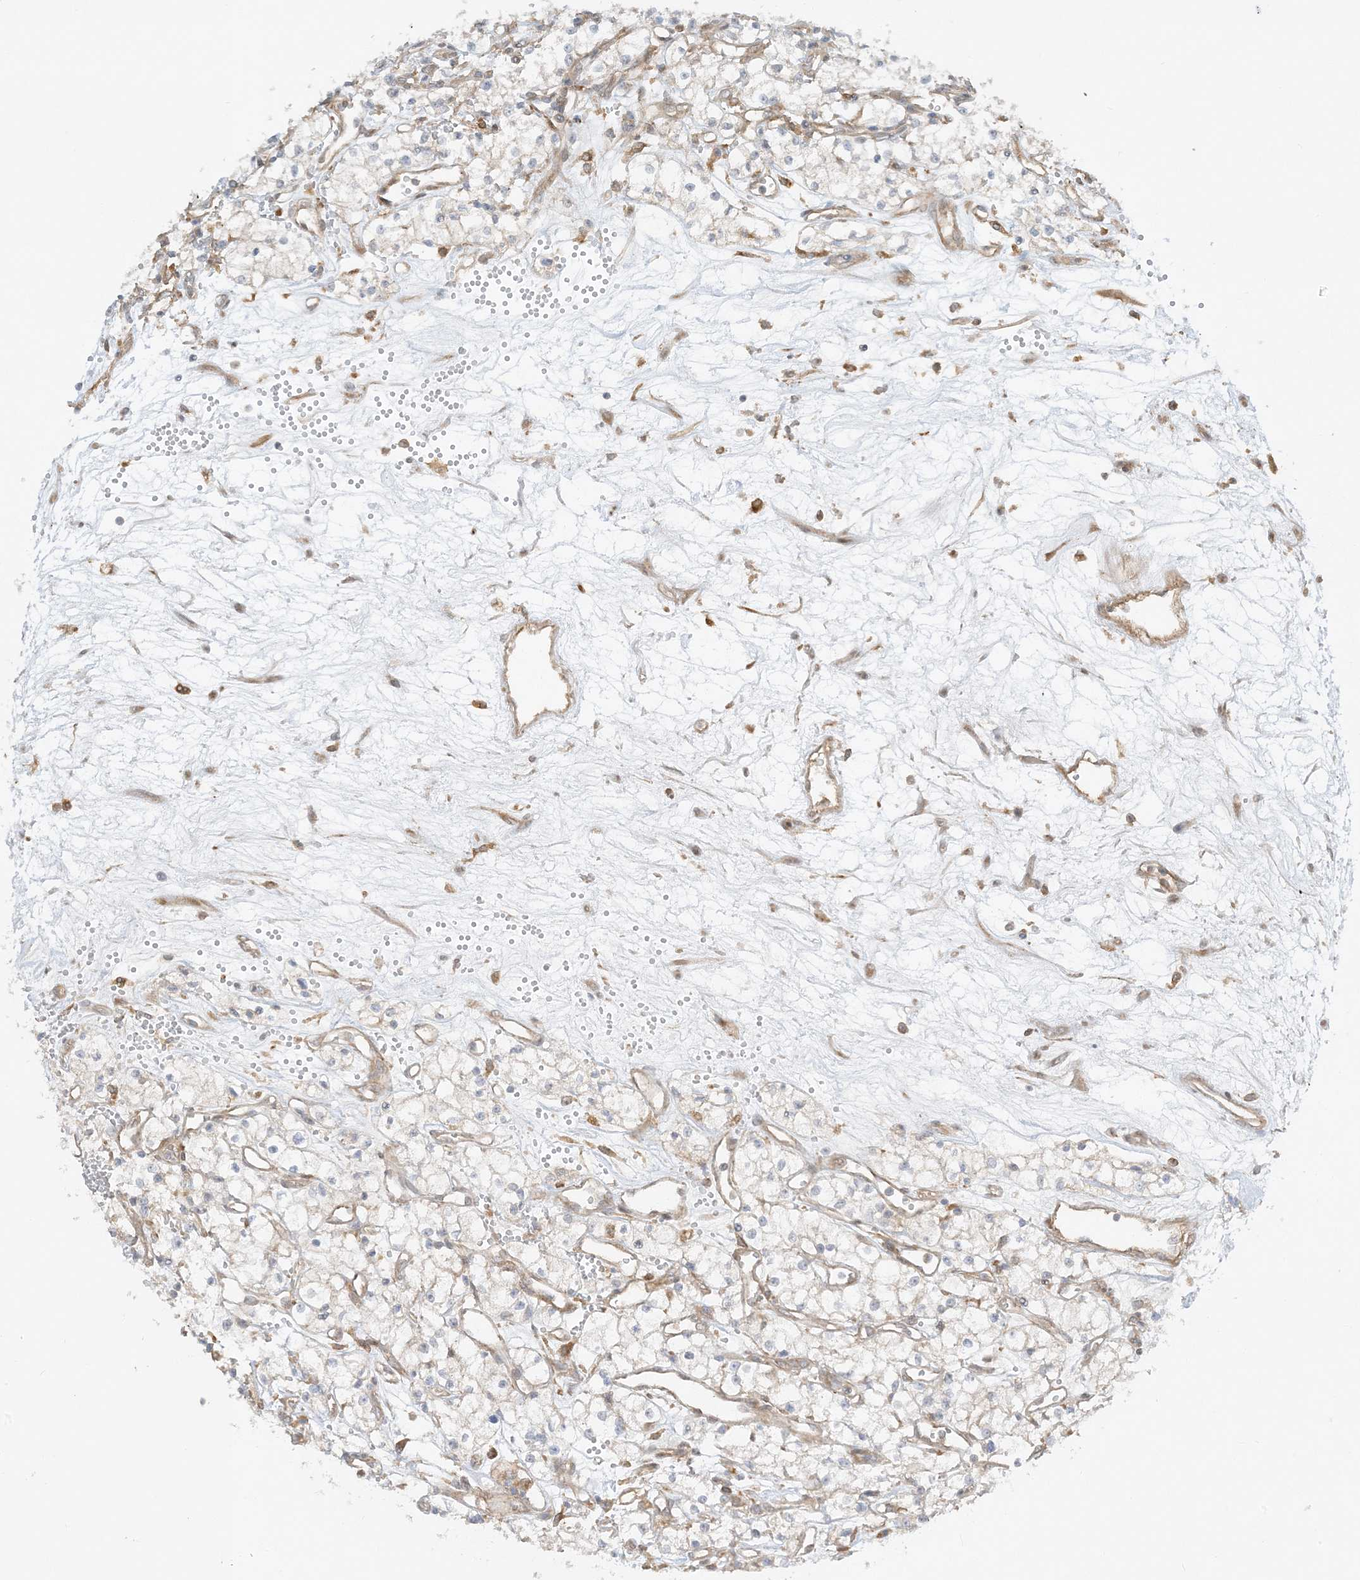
{"staining": {"intensity": "negative", "quantity": "none", "location": "none"}, "tissue": "renal cancer", "cell_type": "Tumor cells", "image_type": "cancer", "snomed": [{"axis": "morphology", "description": "Adenocarcinoma, NOS"}, {"axis": "topography", "description": "Kidney"}], "caption": "This is a histopathology image of immunohistochemistry staining of renal cancer (adenocarcinoma), which shows no staining in tumor cells.", "gene": "SCARF2", "patient": {"sex": "male", "age": 59}}